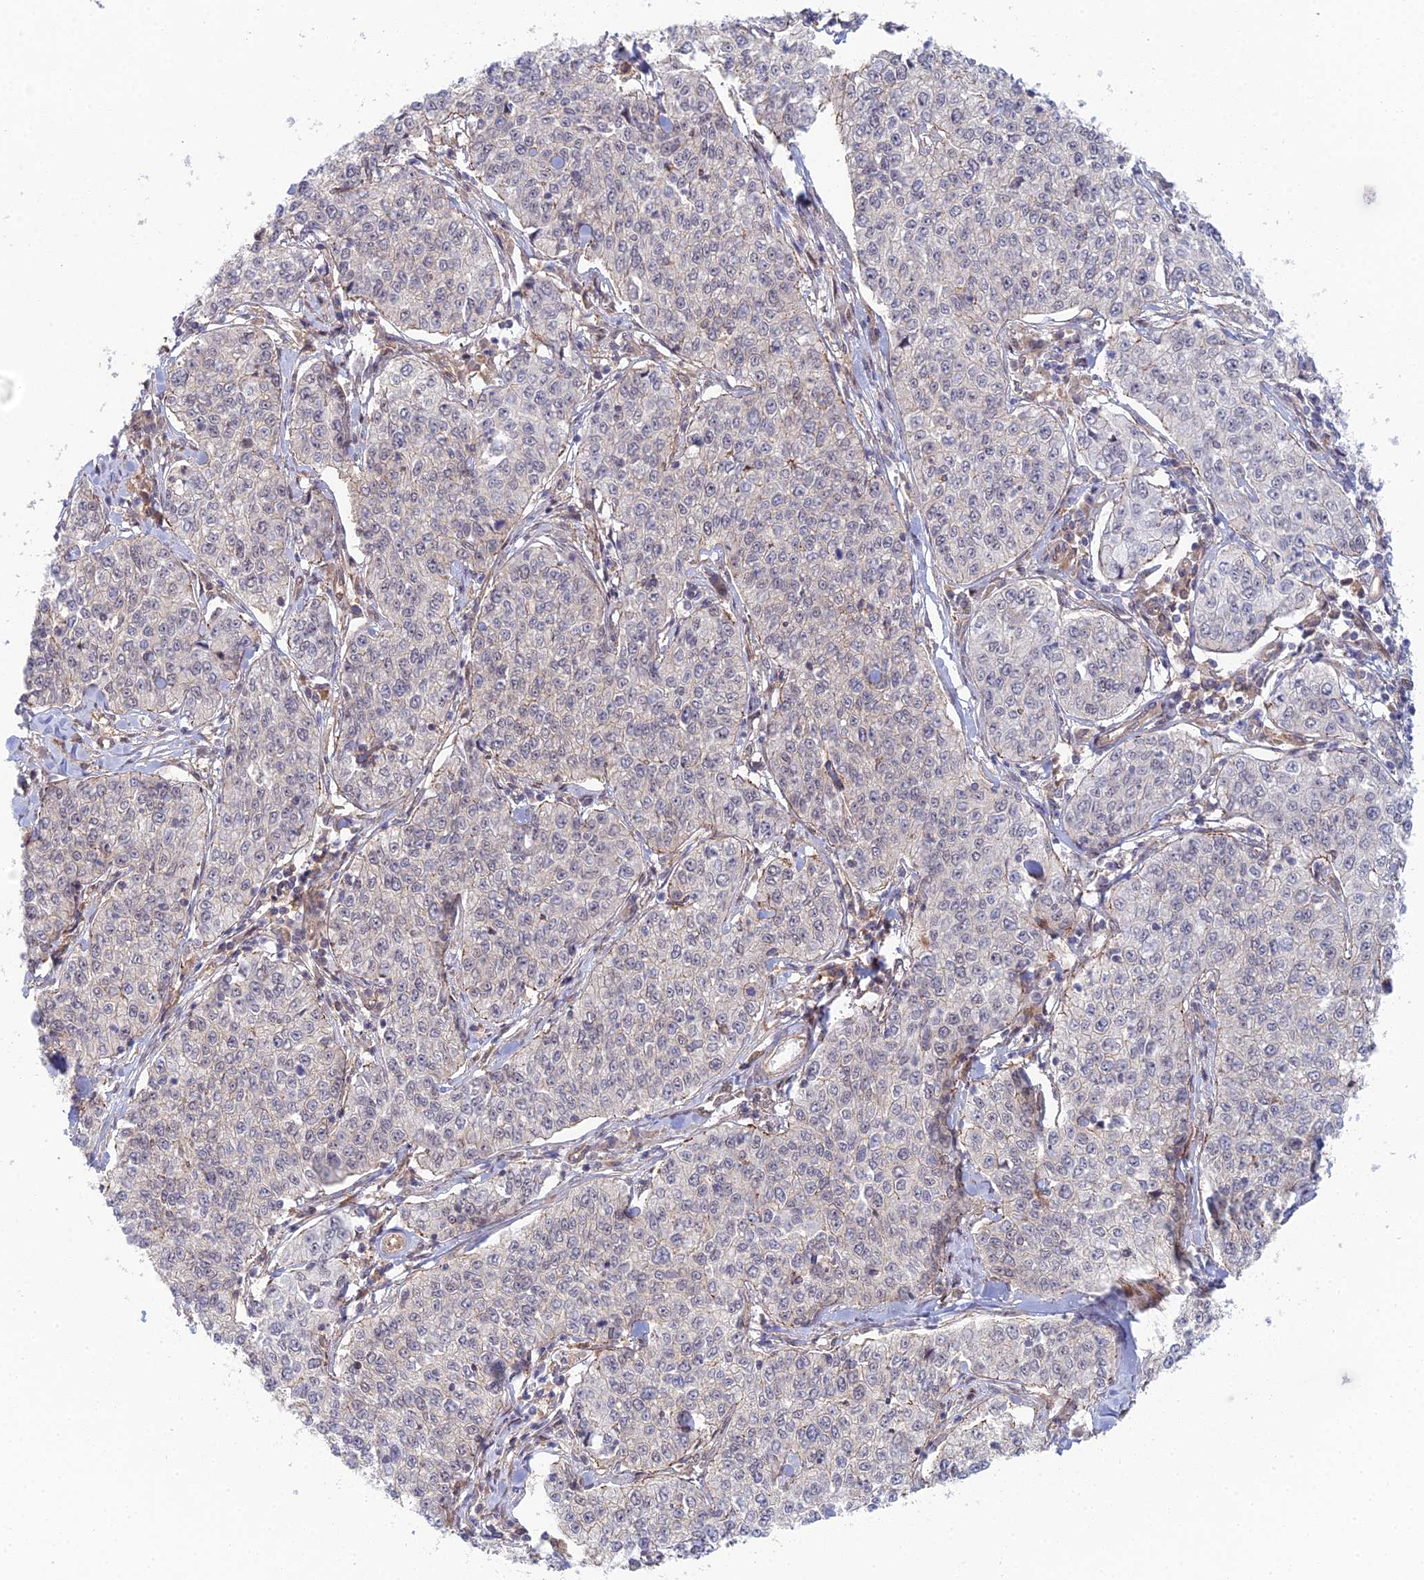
{"staining": {"intensity": "negative", "quantity": "none", "location": "none"}, "tissue": "cervical cancer", "cell_type": "Tumor cells", "image_type": "cancer", "snomed": [{"axis": "morphology", "description": "Squamous cell carcinoma, NOS"}, {"axis": "topography", "description": "Cervix"}], "caption": "A high-resolution histopathology image shows immunohistochemistry staining of cervical cancer, which shows no significant positivity in tumor cells.", "gene": "ABHD1", "patient": {"sex": "female", "age": 35}}